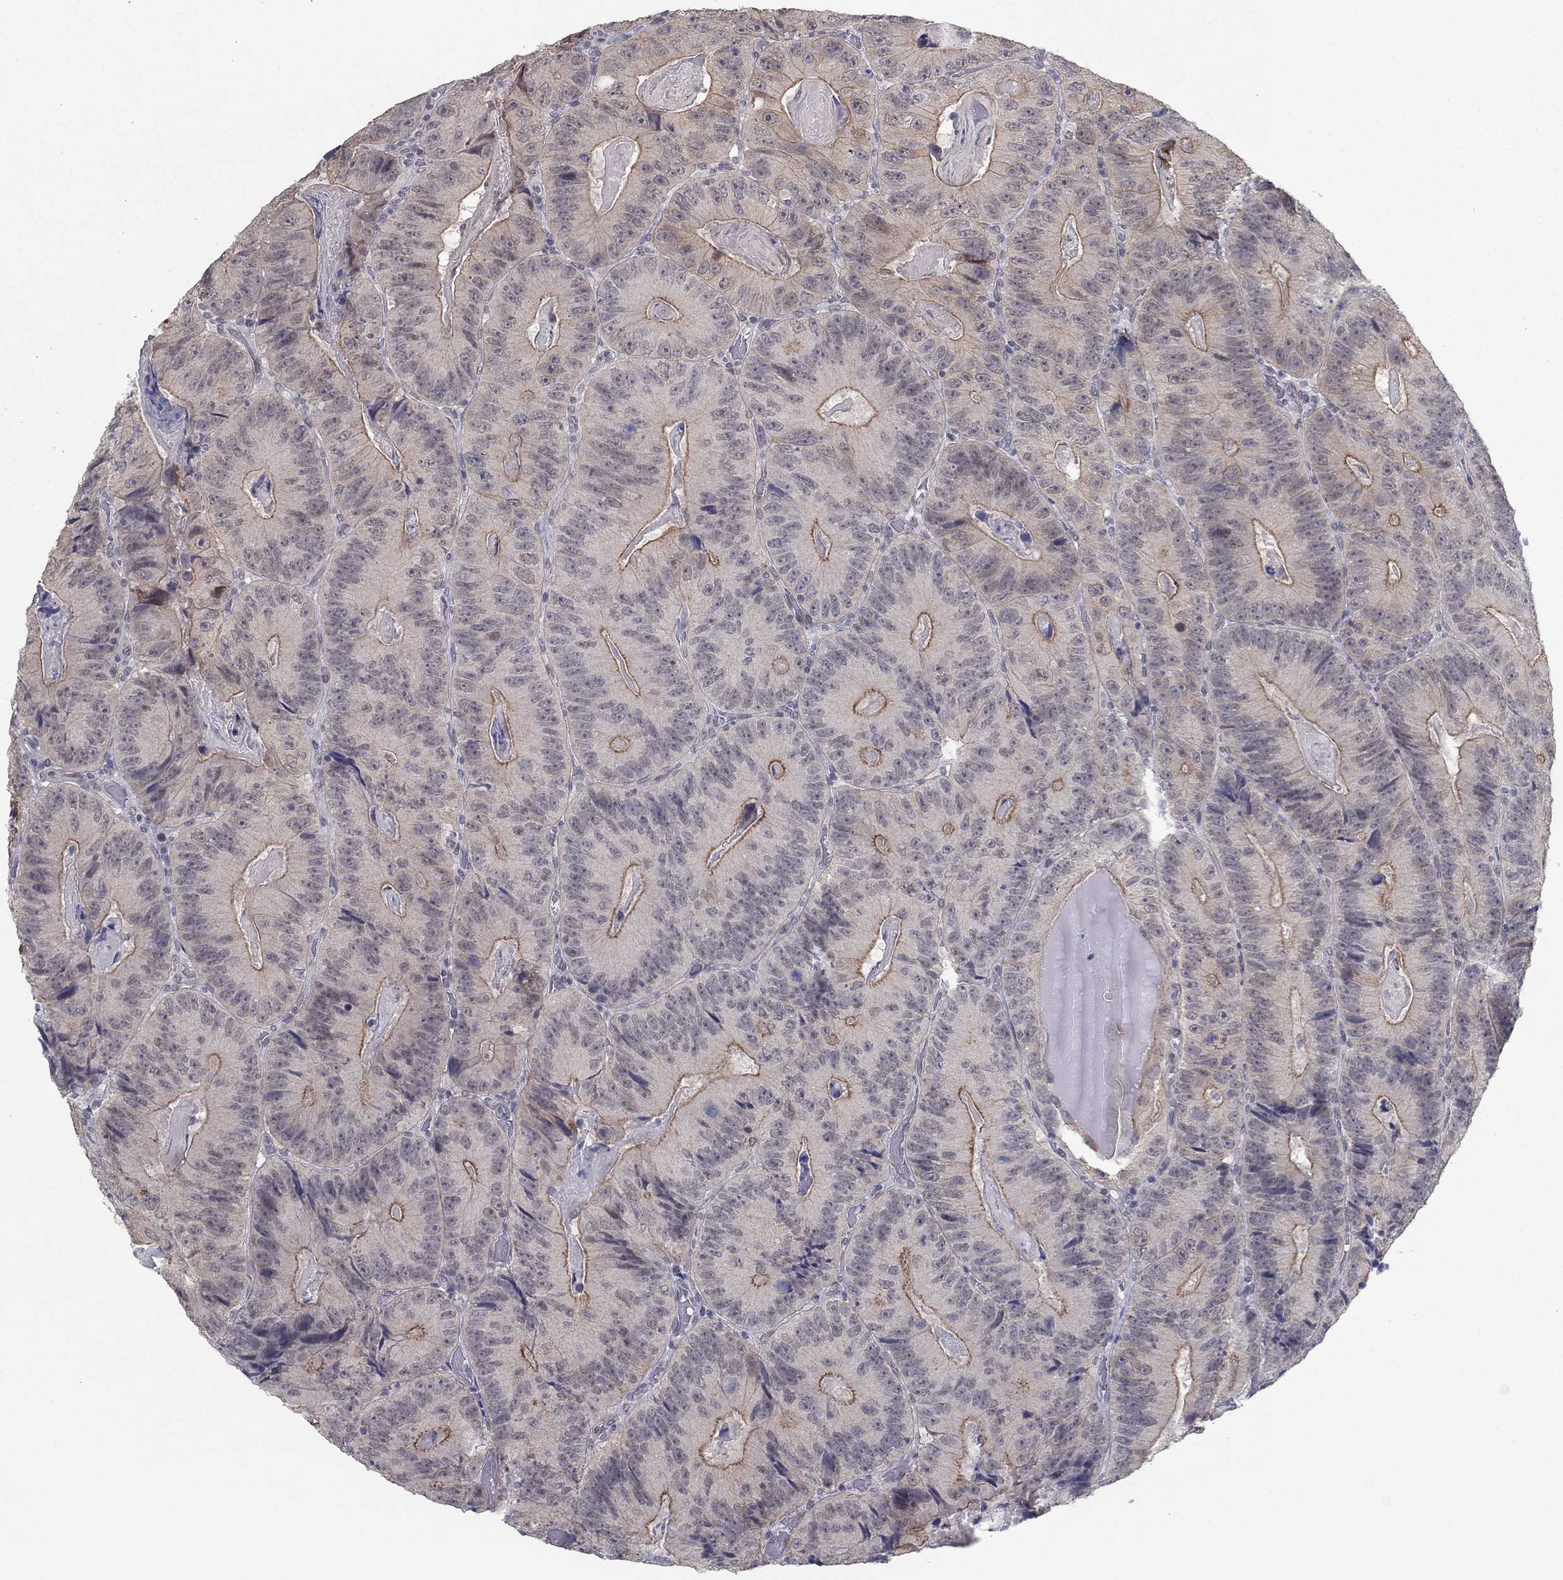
{"staining": {"intensity": "strong", "quantity": "<25%", "location": "cytoplasmic/membranous"}, "tissue": "colorectal cancer", "cell_type": "Tumor cells", "image_type": "cancer", "snomed": [{"axis": "morphology", "description": "Adenocarcinoma, NOS"}, {"axis": "topography", "description": "Colon"}], "caption": "This micrograph demonstrates immunohistochemistry (IHC) staining of colorectal cancer, with medium strong cytoplasmic/membranous expression in about <25% of tumor cells.", "gene": "SLC22A2", "patient": {"sex": "female", "age": 86}}